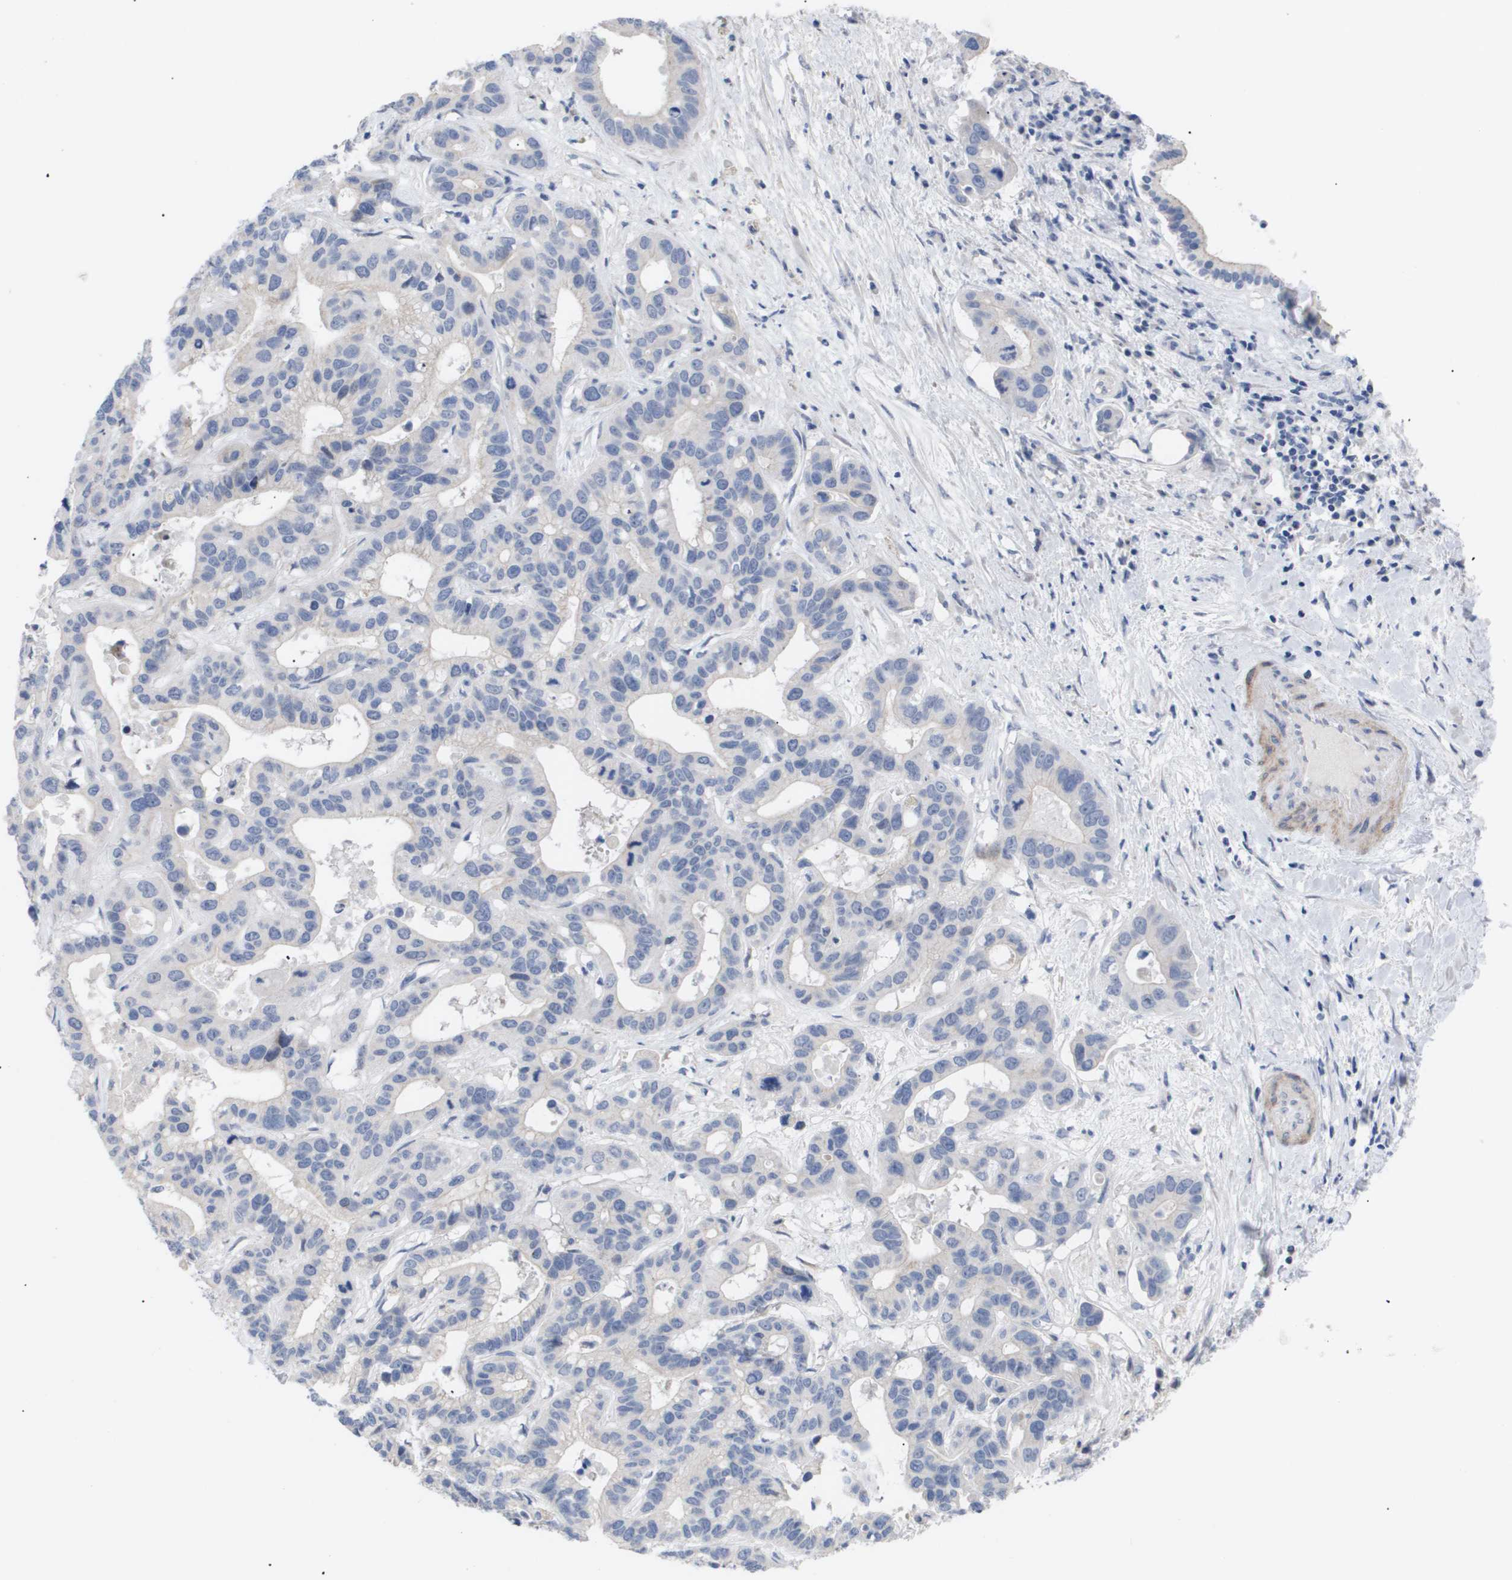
{"staining": {"intensity": "negative", "quantity": "none", "location": "none"}, "tissue": "liver cancer", "cell_type": "Tumor cells", "image_type": "cancer", "snomed": [{"axis": "morphology", "description": "Cholangiocarcinoma"}, {"axis": "topography", "description": "Liver"}], "caption": "Human cholangiocarcinoma (liver) stained for a protein using immunohistochemistry demonstrates no expression in tumor cells.", "gene": "CAV3", "patient": {"sex": "female", "age": 65}}